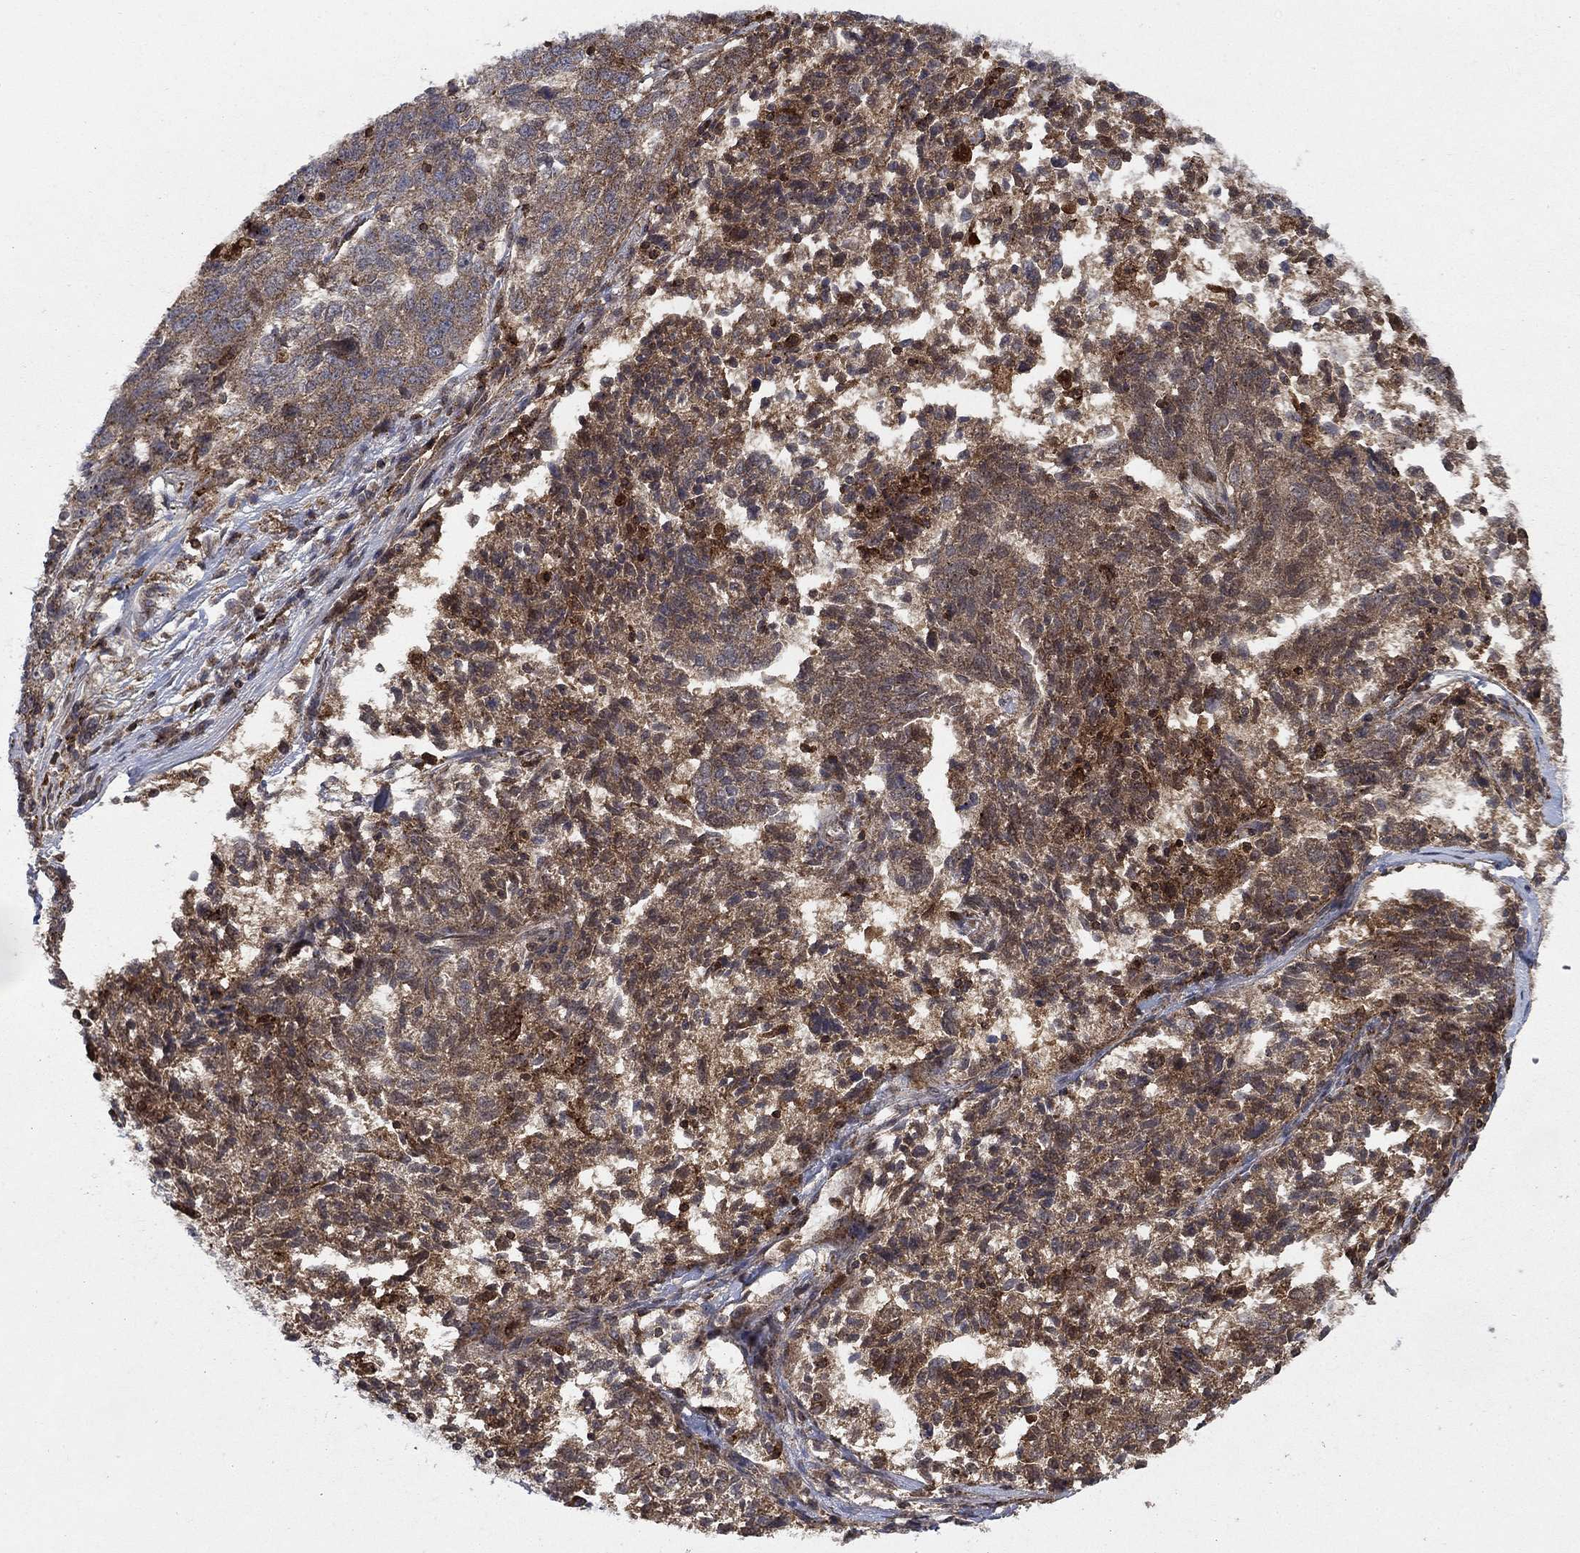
{"staining": {"intensity": "moderate", "quantity": ">75%", "location": "cytoplasmic/membranous"}, "tissue": "ovarian cancer", "cell_type": "Tumor cells", "image_type": "cancer", "snomed": [{"axis": "morphology", "description": "Cystadenocarcinoma, serous, NOS"}, {"axis": "topography", "description": "Ovary"}], "caption": "Immunohistochemical staining of human ovarian serous cystadenocarcinoma shows medium levels of moderate cytoplasmic/membranous protein staining in about >75% of tumor cells. Nuclei are stained in blue.", "gene": "IFI35", "patient": {"sex": "female", "age": 71}}